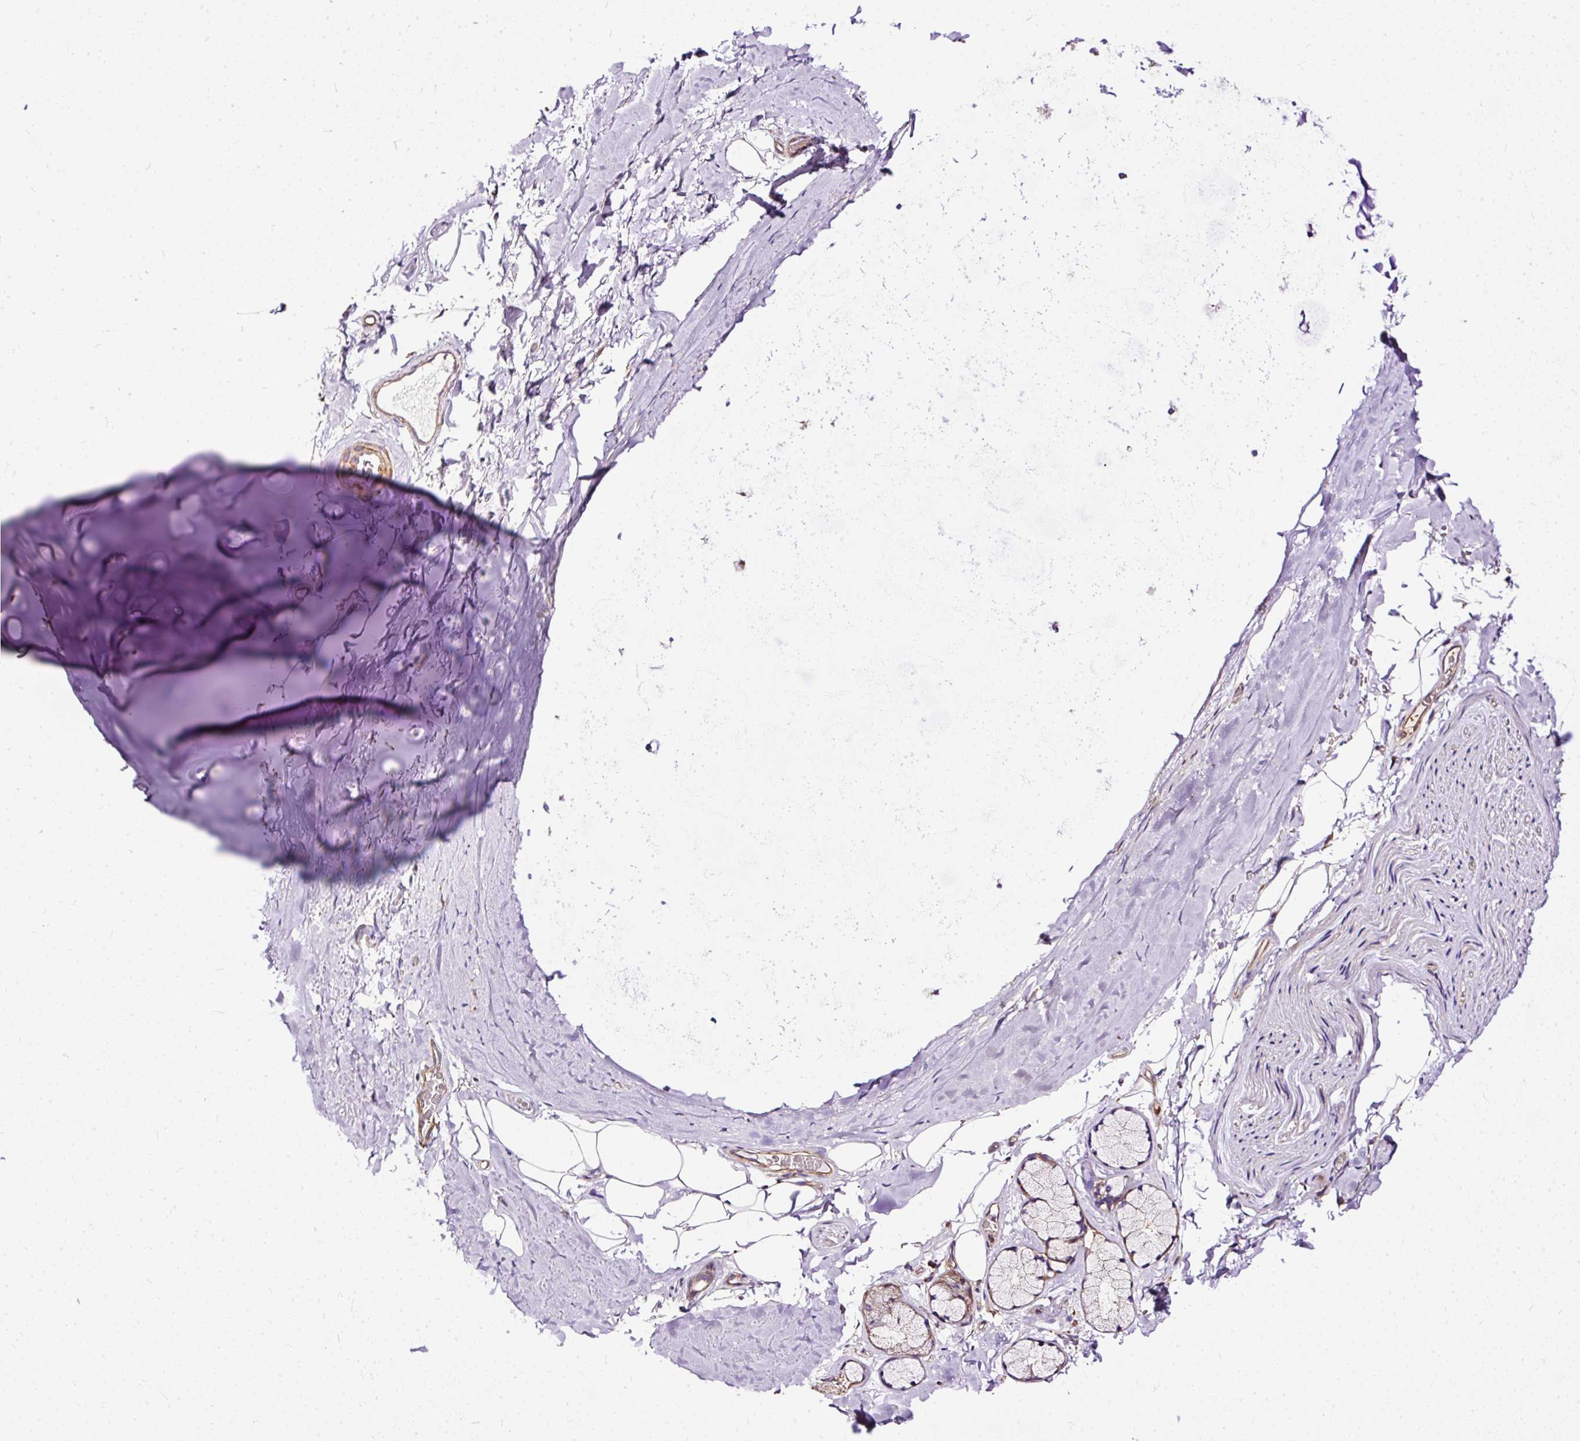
{"staining": {"intensity": "negative", "quantity": "none", "location": "none"}, "tissue": "adipose tissue", "cell_type": "Adipocytes", "image_type": "normal", "snomed": [{"axis": "morphology", "description": "Normal tissue, NOS"}, {"axis": "topography", "description": "Cartilage tissue"}, {"axis": "topography", "description": "Bronchus"}, {"axis": "topography", "description": "Peripheral nerve tissue"}], "caption": "Adipocytes show no significant protein positivity in normal adipose tissue.", "gene": "KLHL11", "patient": {"sex": "male", "age": 67}}